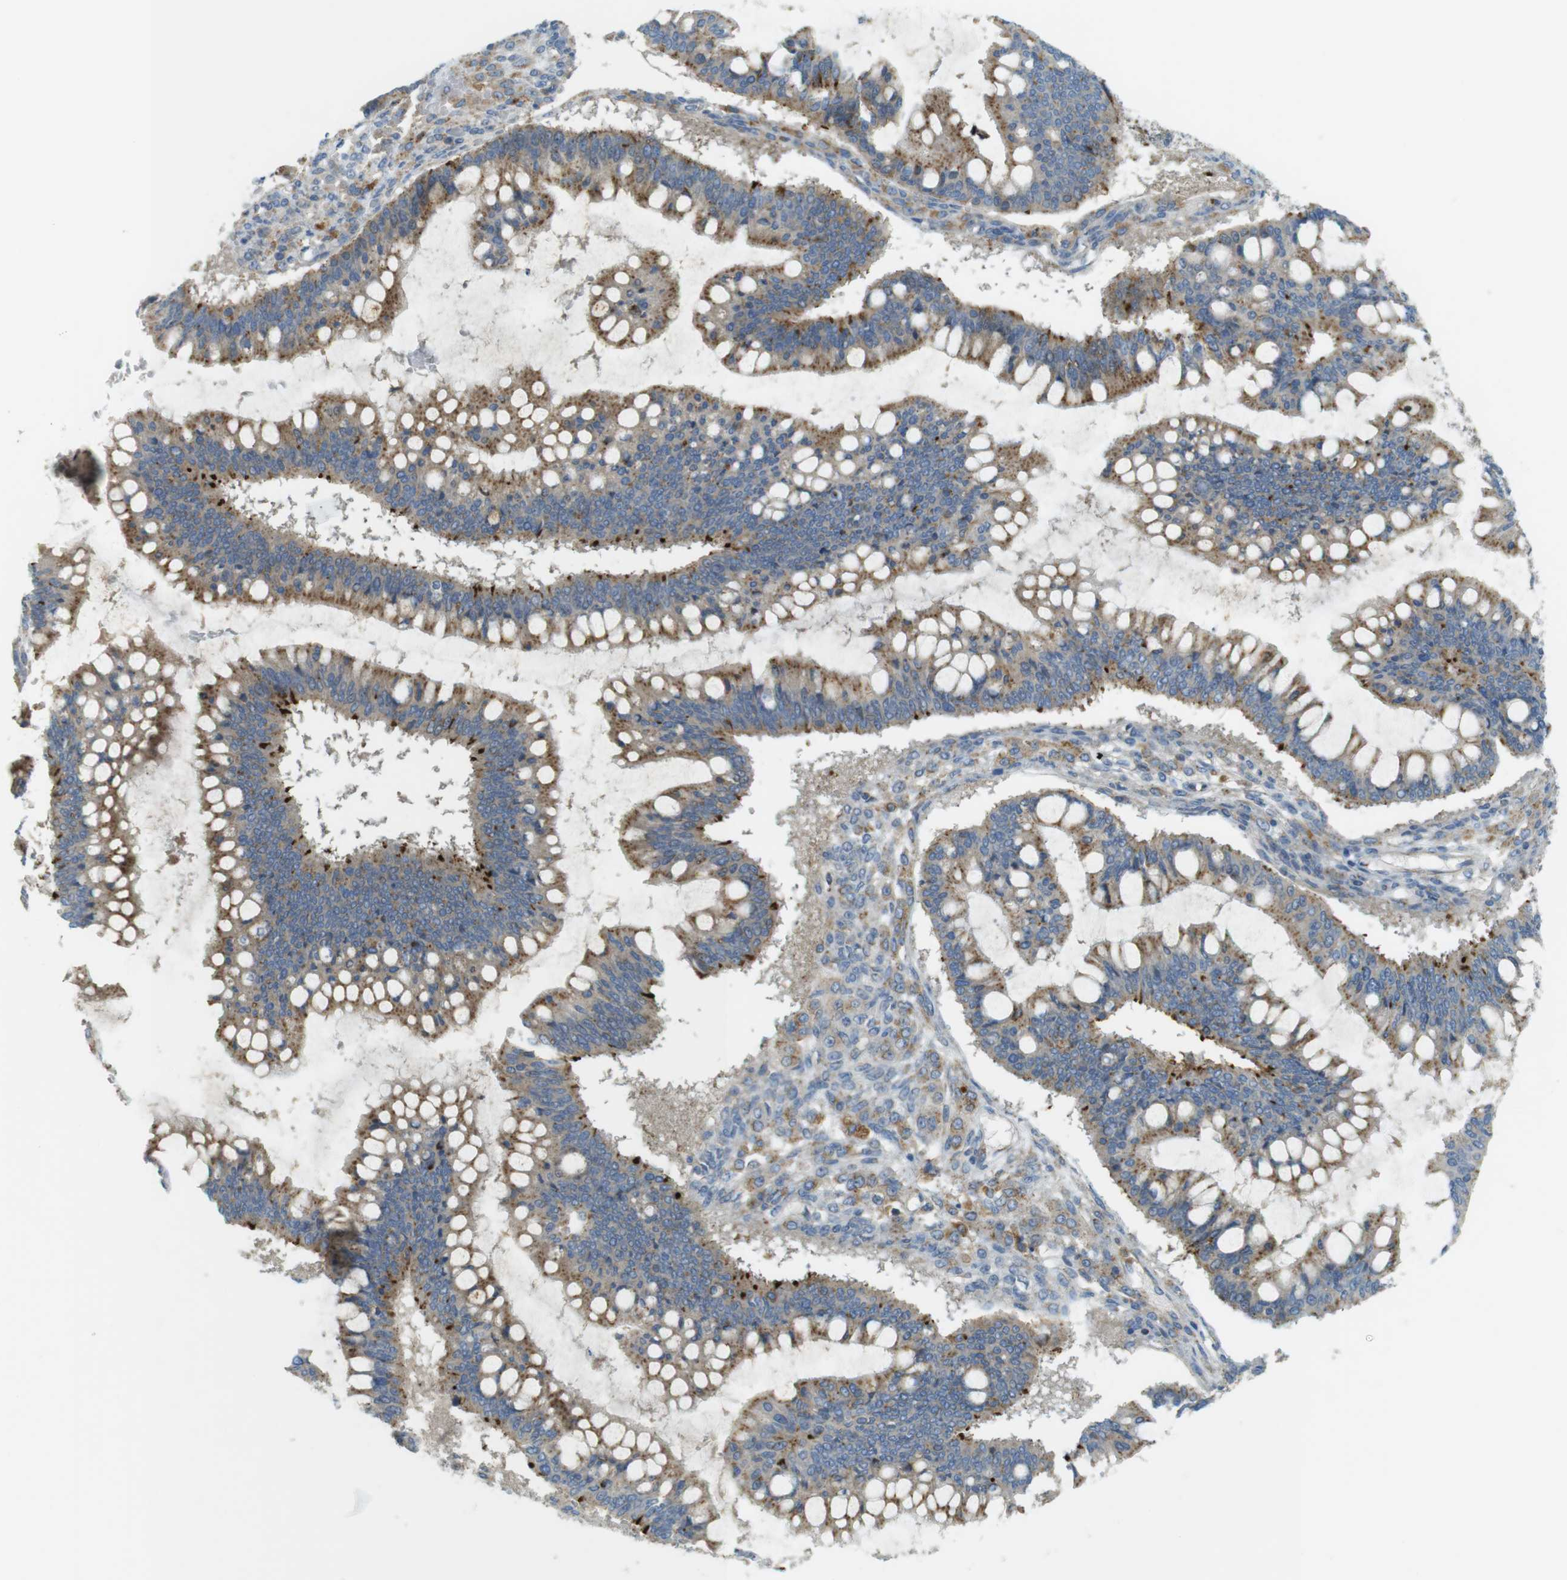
{"staining": {"intensity": "moderate", "quantity": ">75%", "location": "cytoplasmic/membranous"}, "tissue": "ovarian cancer", "cell_type": "Tumor cells", "image_type": "cancer", "snomed": [{"axis": "morphology", "description": "Cystadenocarcinoma, mucinous, NOS"}, {"axis": "topography", "description": "Ovary"}], "caption": "Ovarian mucinous cystadenocarcinoma was stained to show a protein in brown. There is medium levels of moderate cytoplasmic/membranous expression in approximately >75% of tumor cells.", "gene": "LAMP1", "patient": {"sex": "female", "age": 73}}